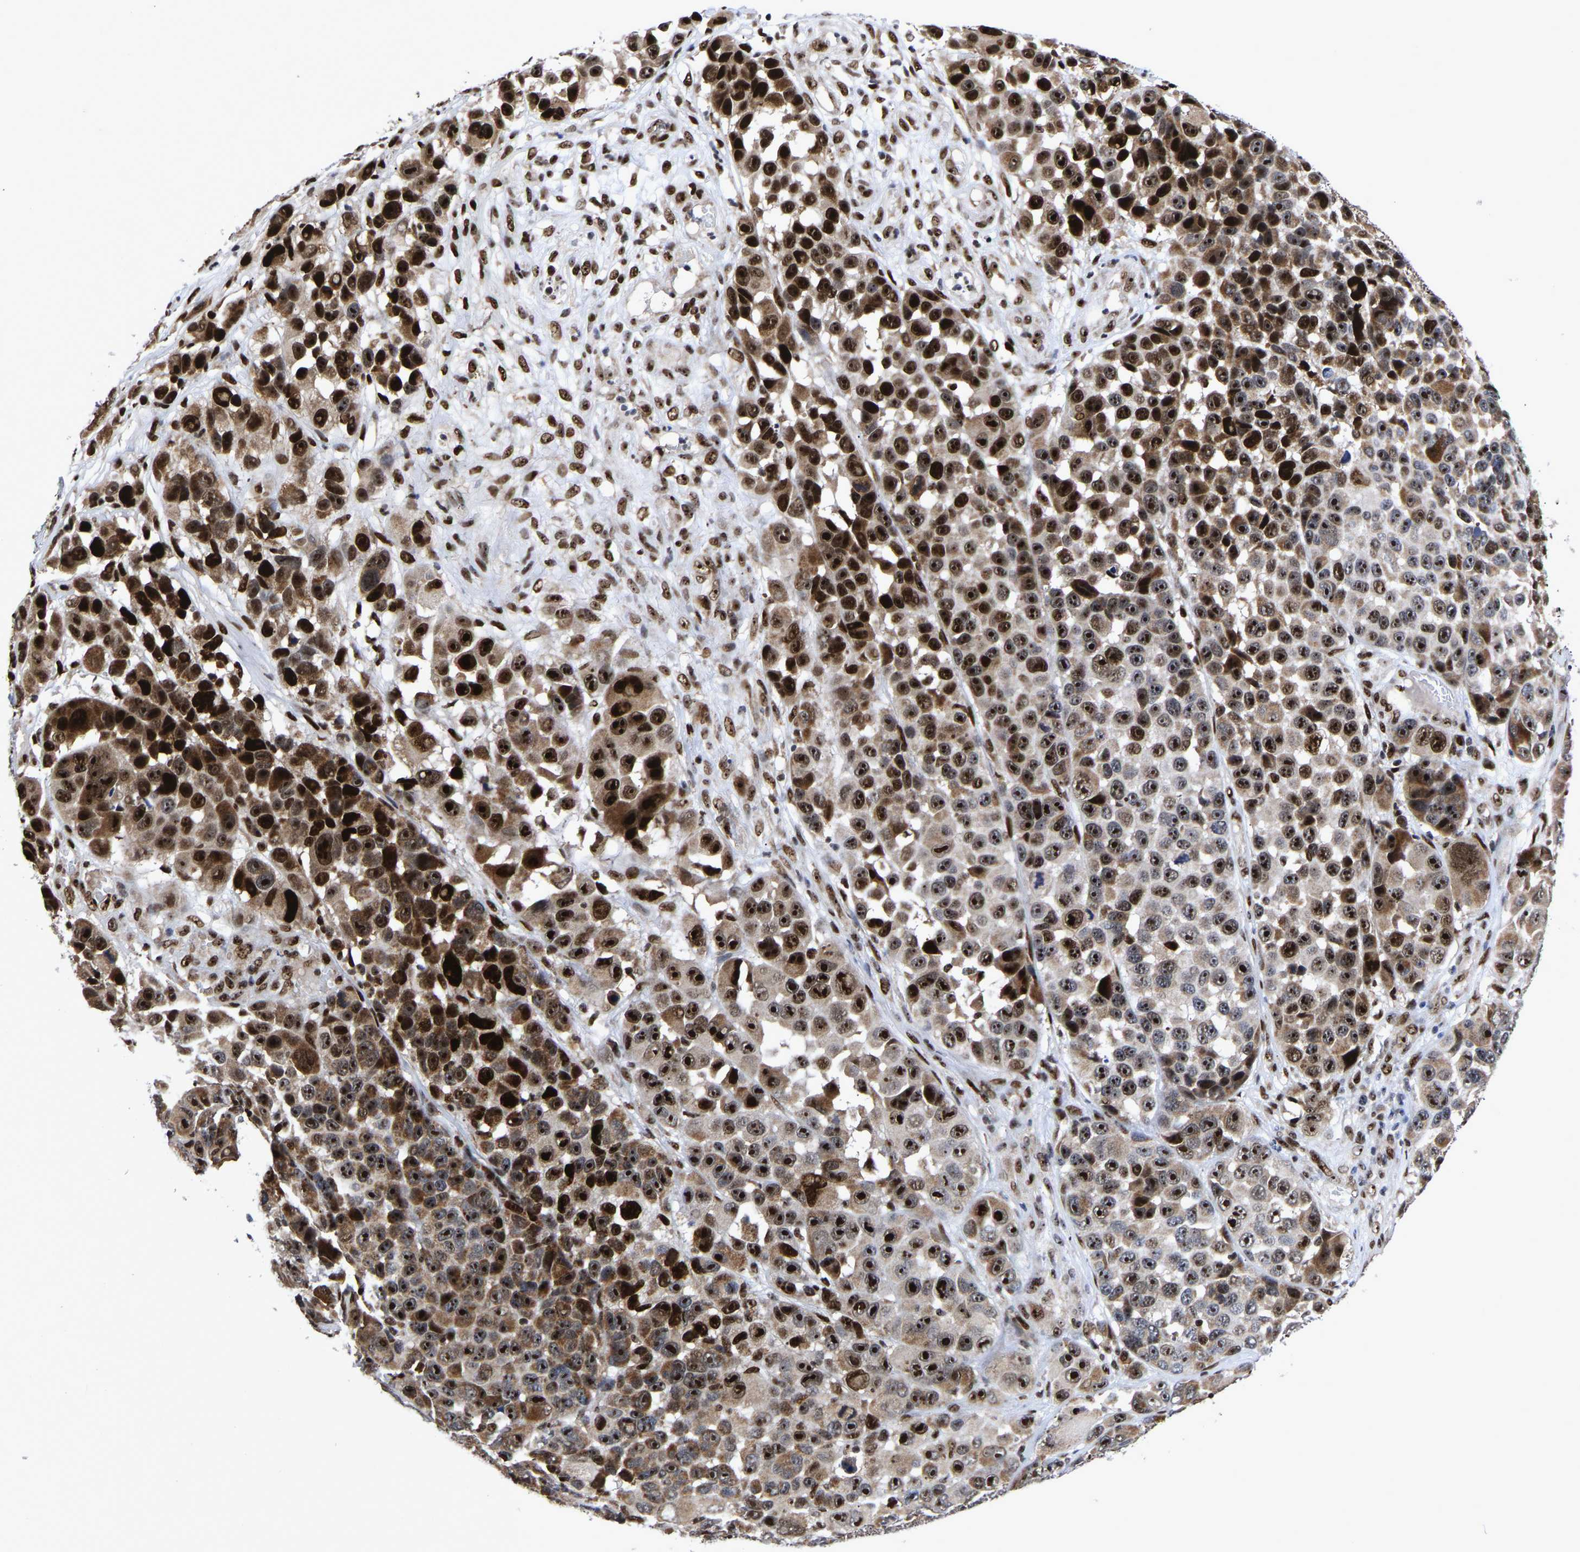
{"staining": {"intensity": "strong", "quantity": ">75%", "location": "cytoplasmic/membranous,nuclear"}, "tissue": "melanoma", "cell_type": "Tumor cells", "image_type": "cancer", "snomed": [{"axis": "morphology", "description": "Malignant melanoma, NOS"}, {"axis": "topography", "description": "Skin"}], "caption": "High-magnification brightfield microscopy of malignant melanoma stained with DAB (3,3'-diaminobenzidine) (brown) and counterstained with hematoxylin (blue). tumor cells exhibit strong cytoplasmic/membranous and nuclear positivity is identified in approximately>75% of cells.", "gene": "JUNB", "patient": {"sex": "male", "age": 53}}